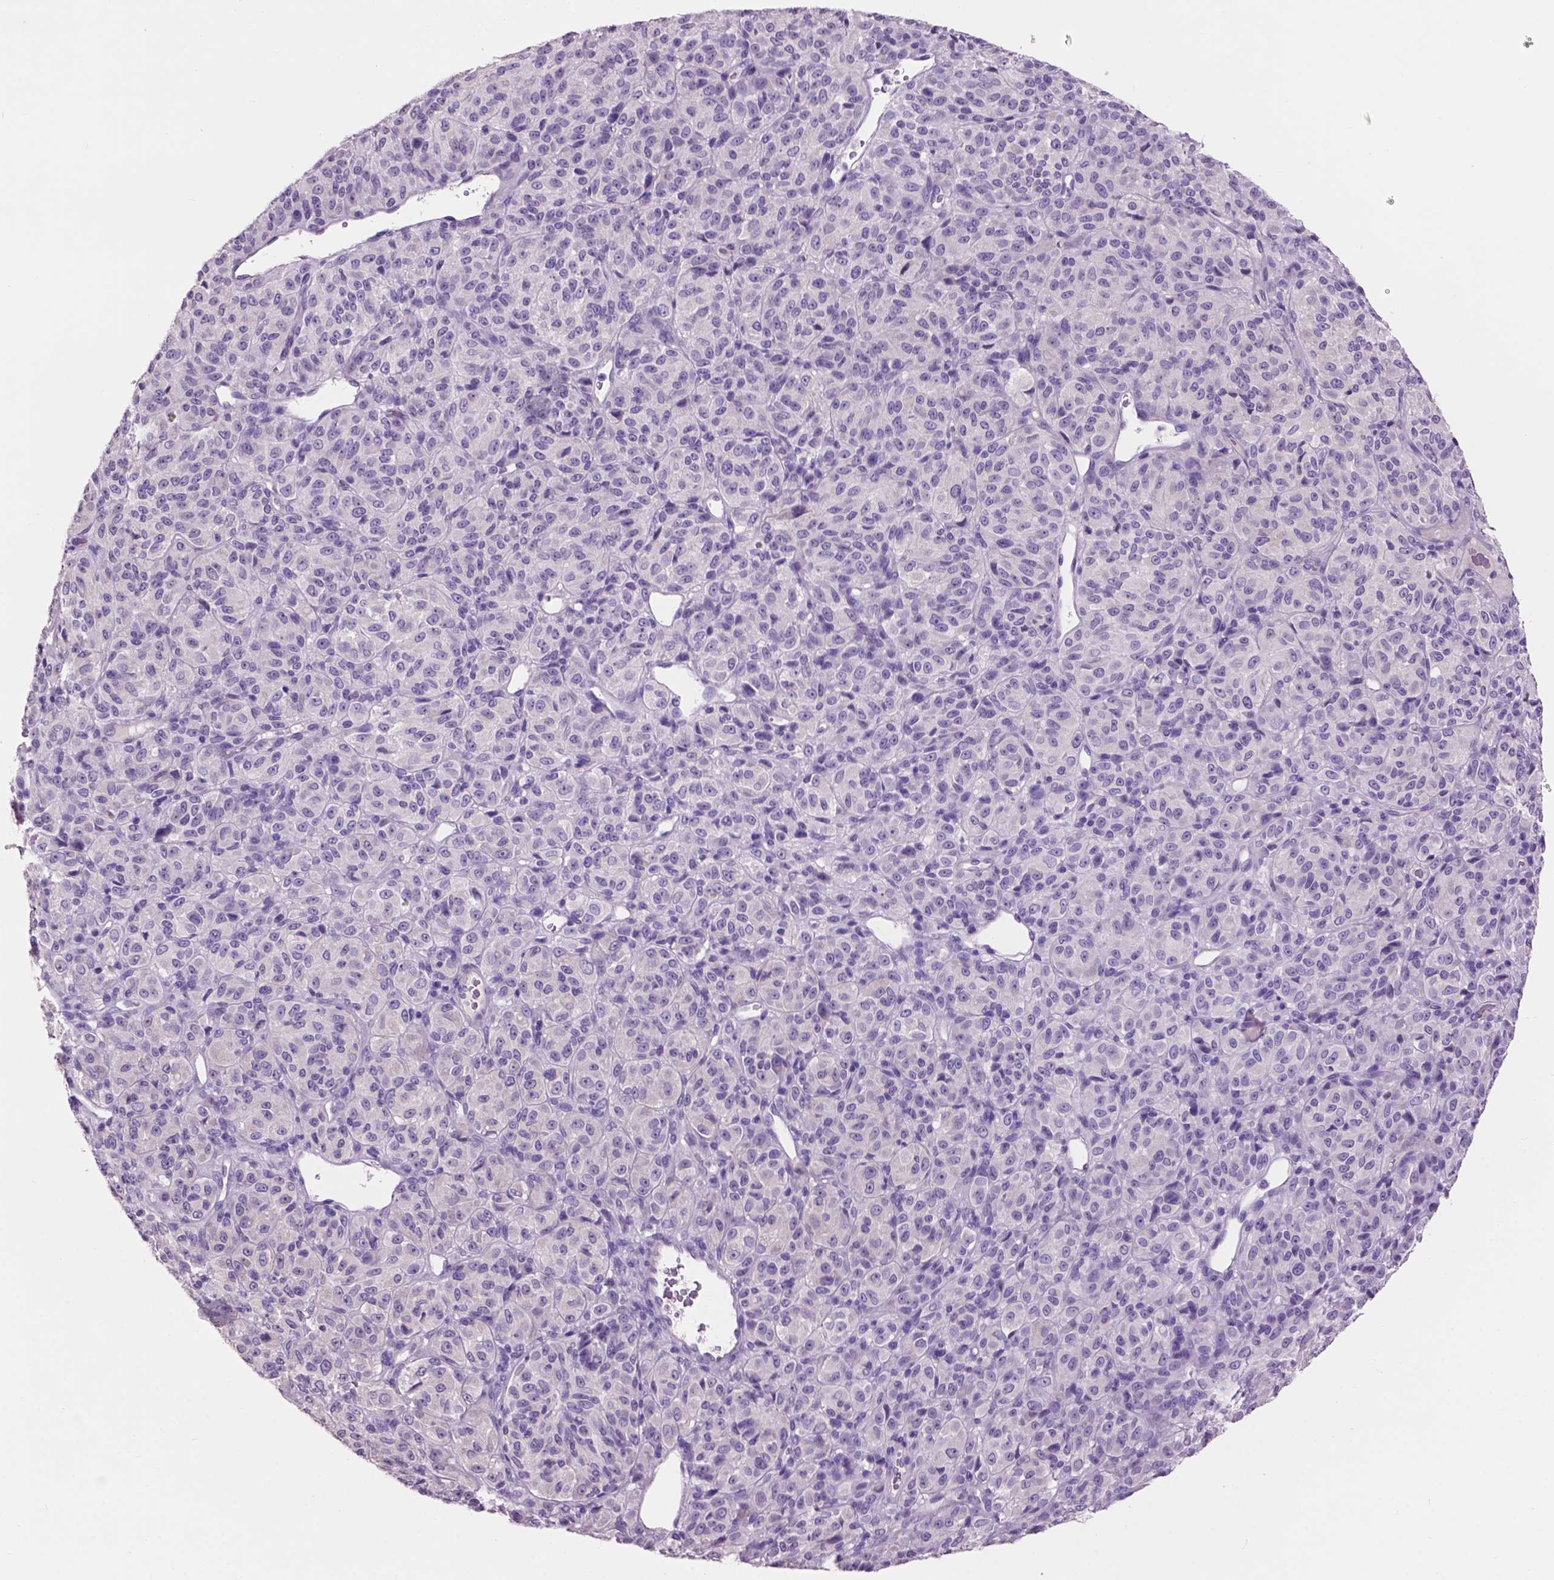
{"staining": {"intensity": "negative", "quantity": "none", "location": "none"}, "tissue": "melanoma", "cell_type": "Tumor cells", "image_type": "cancer", "snomed": [{"axis": "morphology", "description": "Malignant melanoma, Metastatic site"}, {"axis": "topography", "description": "Brain"}], "caption": "An IHC image of malignant melanoma (metastatic site) is shown. There is no staining in tumor cells of malignant melanoma (metastatic site).", "gene": "CRYBA4", "patient": {"sex": "female", "age": 56}}